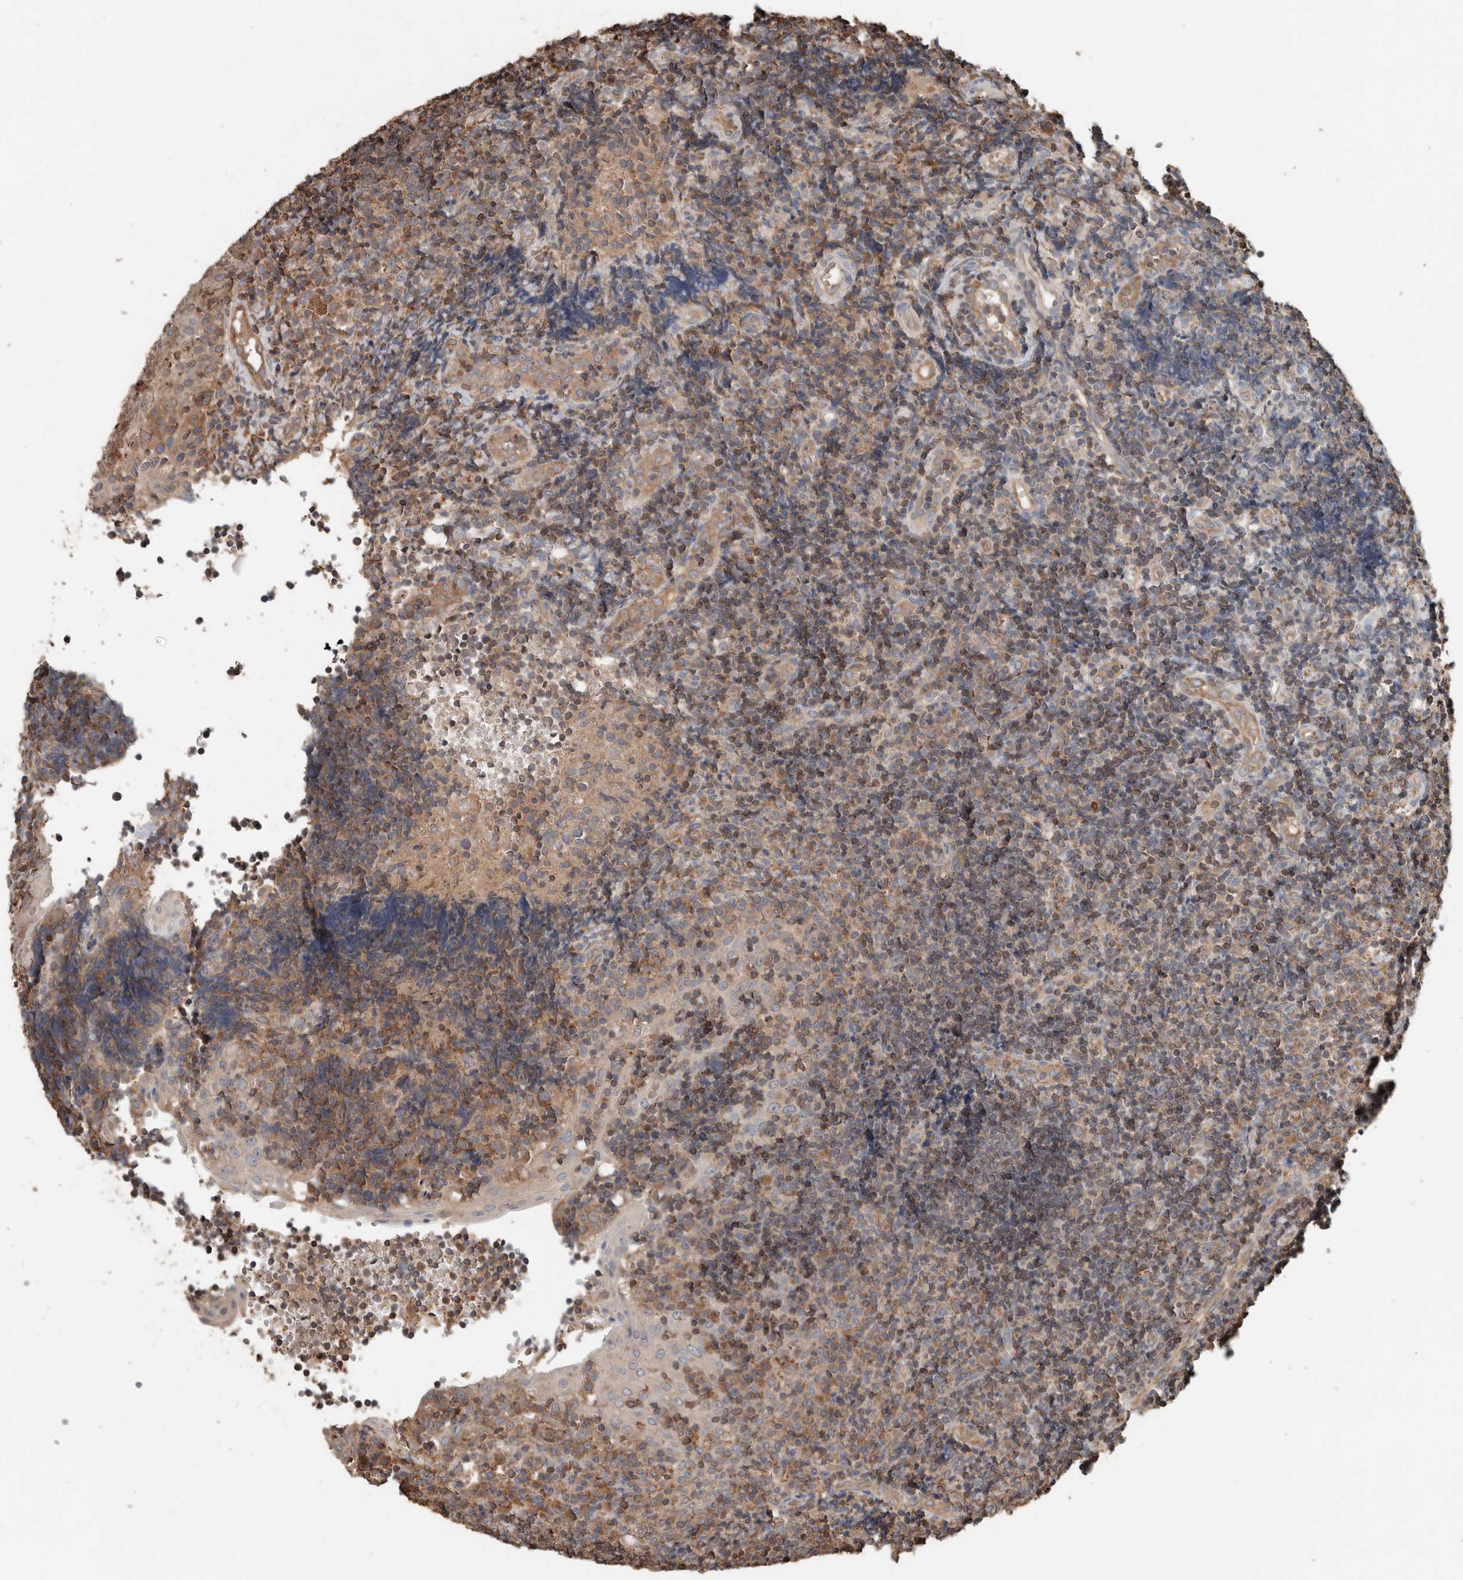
{"staining": {"intensity": "weak", "quantity": "<25%", "location": "cytoplasmic/membranous"}, "tissue": "tonsil", "cell_type": "Germinal center cells", "image_type": "normal", "snomed": [{"axis": "morphology", "description": "Normal tissue, NOS"}, {"axis": "topography", "description": "Tonsil"}], "caption": "High power microscopy photomicrograph of an immunohistochemistry histopathology image of benign tonsil, revealing no significant expression in germinal center cells. (DAB immunohistochemistry (IHC) visualized using brightfield microscopy, high magnification).", "gene": "ERAP2", "patient": {"sex": "female", "age": 40}}